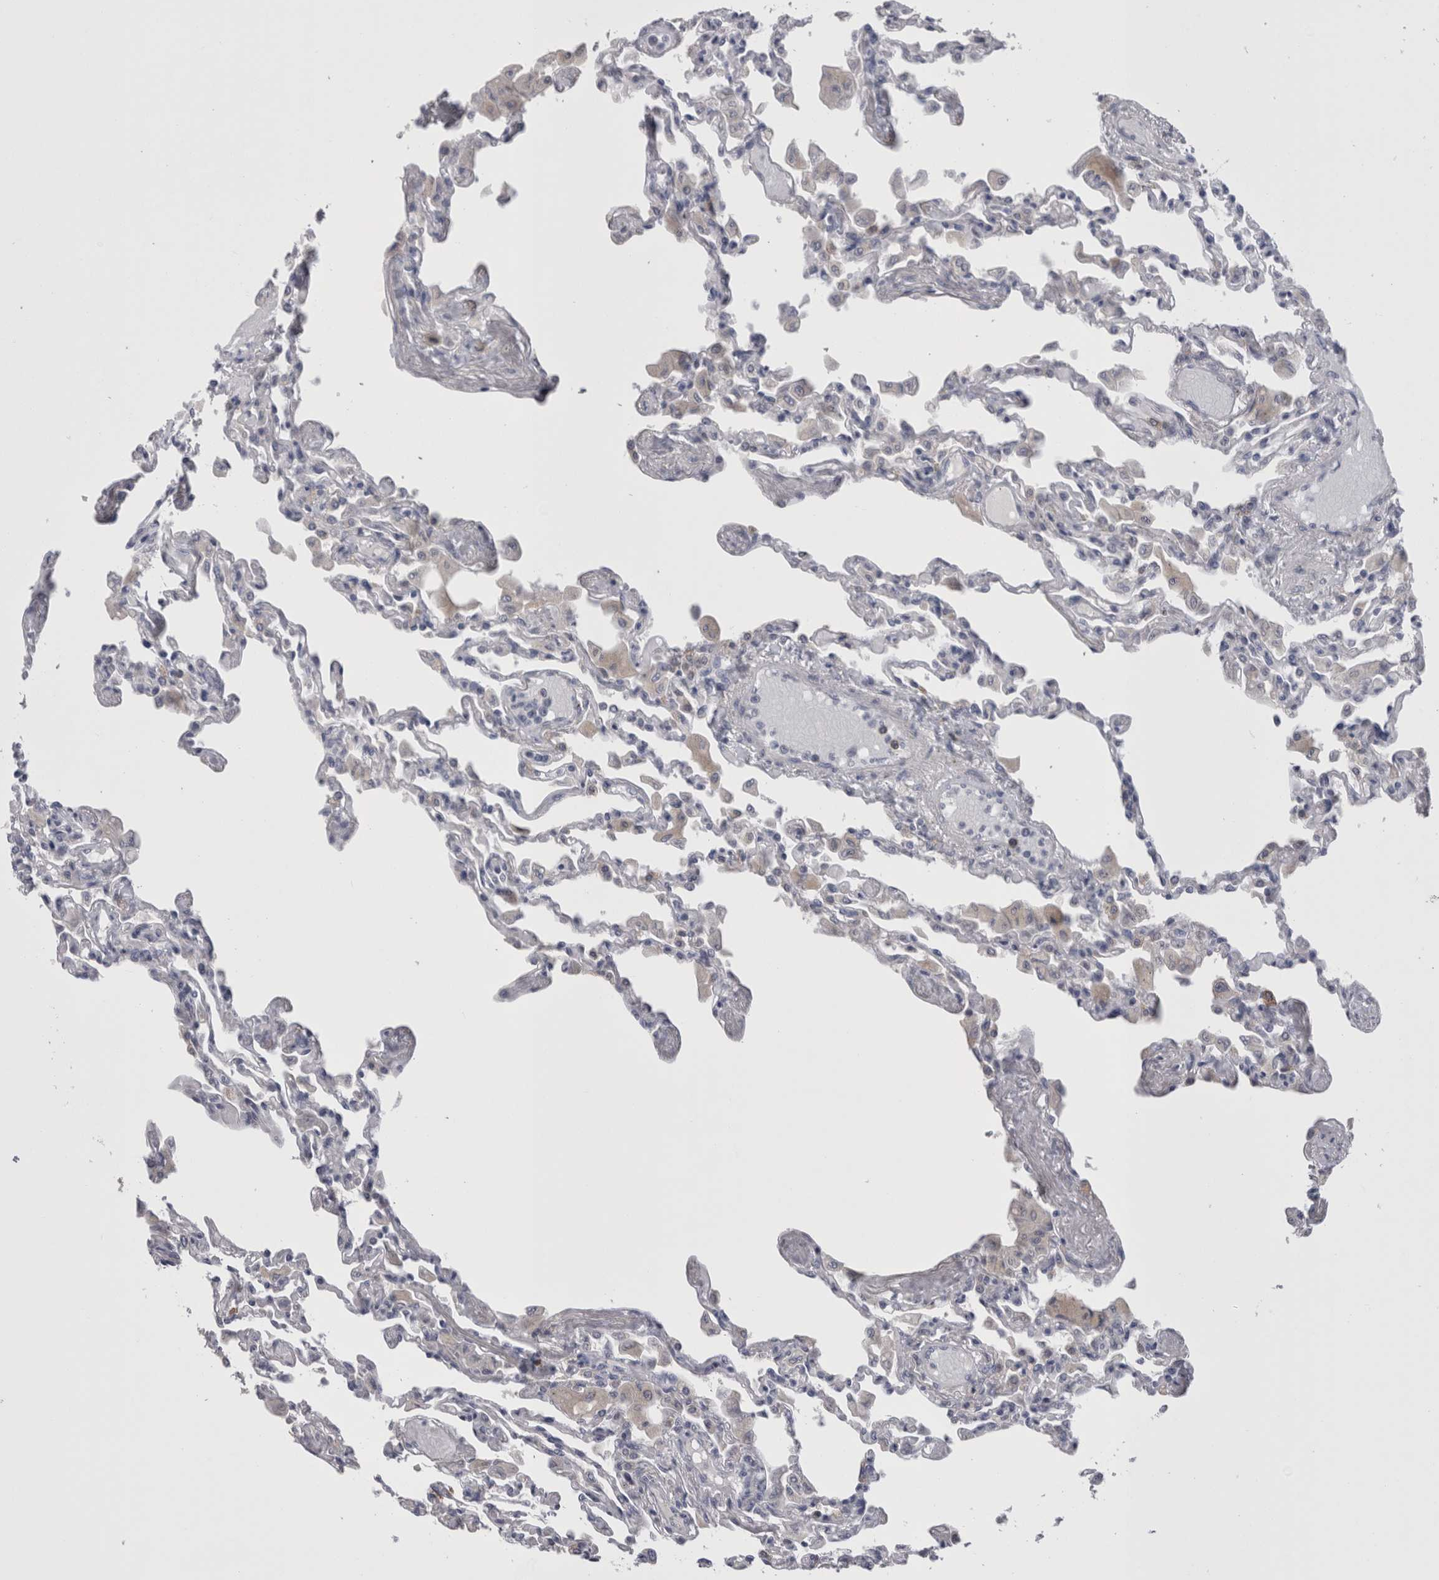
{"staining": {"intensity": "negative", "quantity": "none", "location": "none"}, "tissue": "lung", "cell_type": "Alveolar cells", "image_type": "normal", "snomed": [{"axis": "morphology", "description": "Normal tissue, NOS"}, {"axis": "topography", "description": "Bronchus"}, {"axis": "topography", "description": "Lung"}], "caption": "Immunohistochemical staining of normal lung shows no significant expression in alveolar cells.", "gene": "PWP2", "patient": {"sex": "female", "age": 49}}